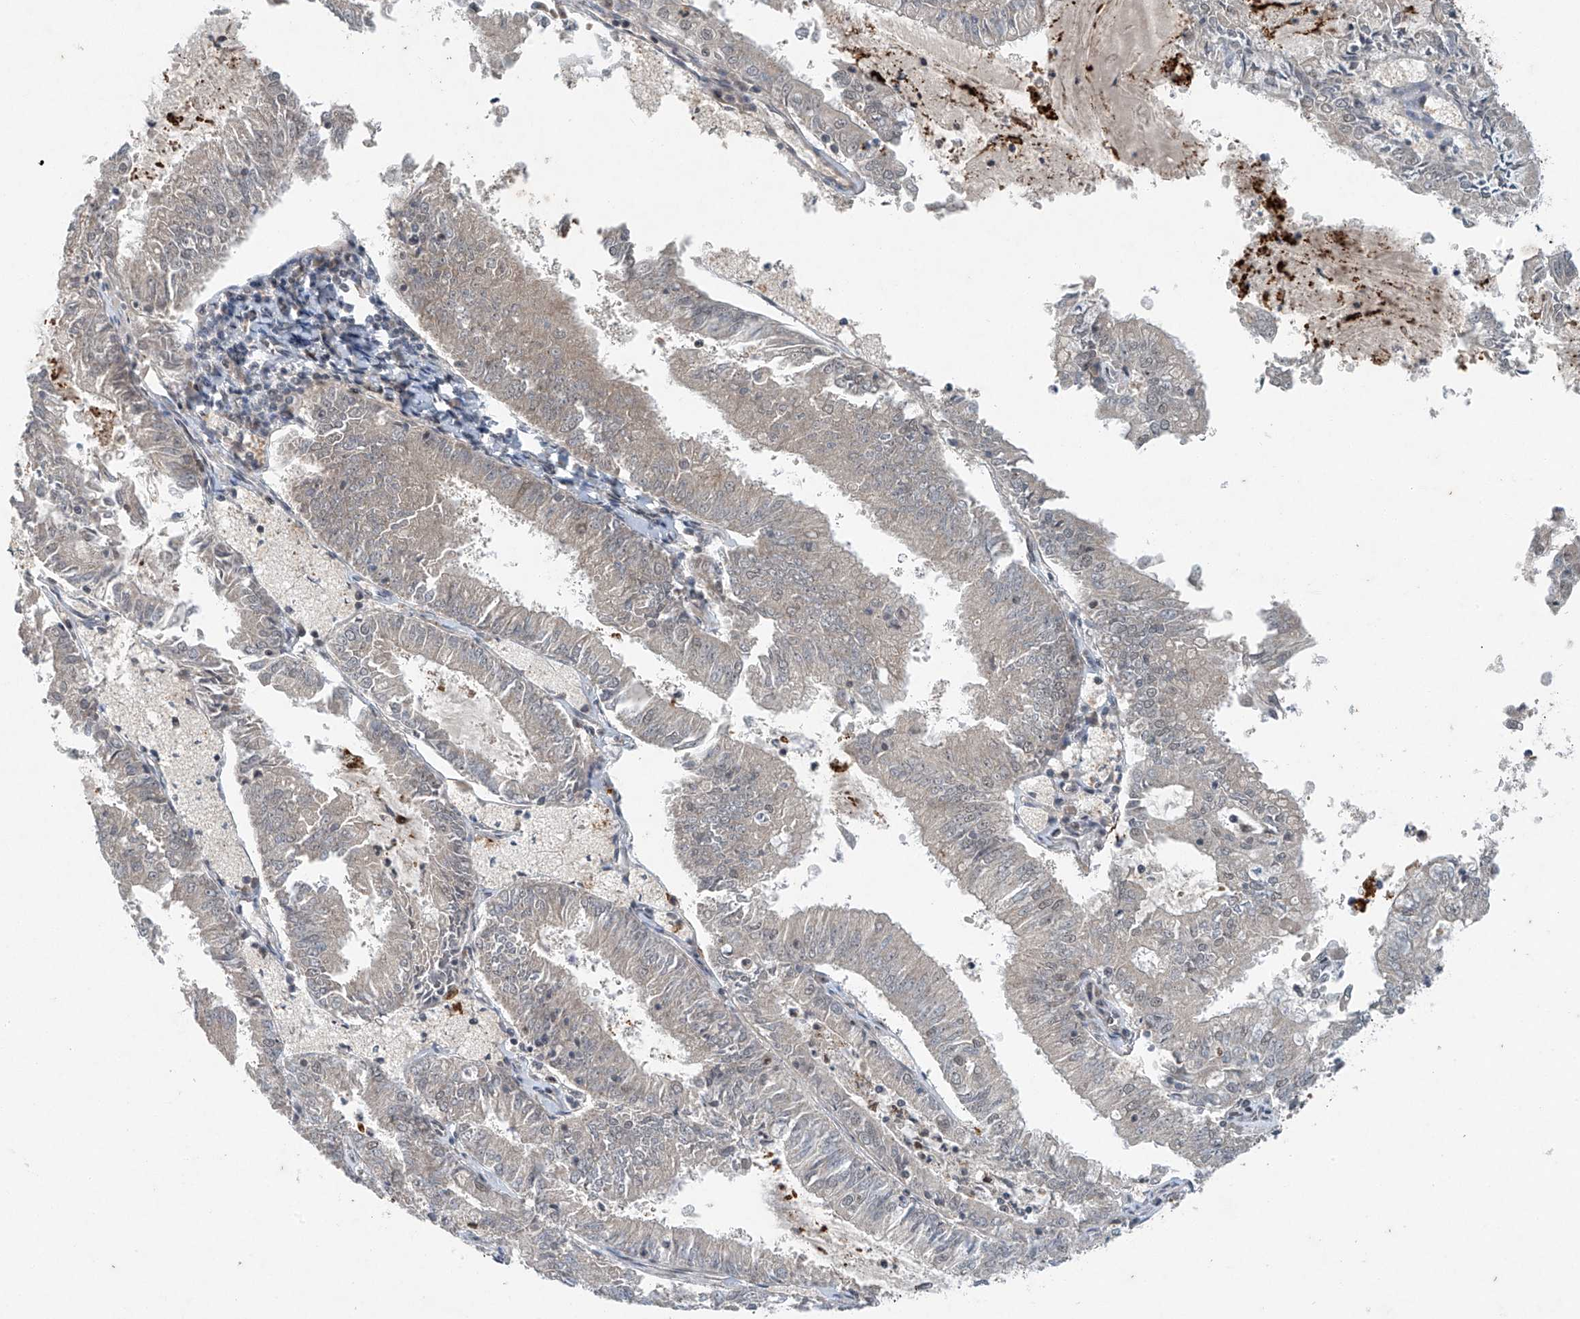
{"staining": {"intensity": "negative", "quantity": "none", "location": "none"}, "tissue": "endometrial cancer", "cell_type": "Tumor cells", "image_type": "cancer", "snomed": [{"axis": "morphology", "description": "Adenocarcinoma, NOS"}, {"axis": "topography", "description": "Endometrium"}], "caption": "A high-resolution micrograph shows IHC staining of endometrial cancer (adenocarcinoma), which shows no significant expression in tumor cells.", "gene": "TAF8", "patient": {"sex": "female", "age": 57}}